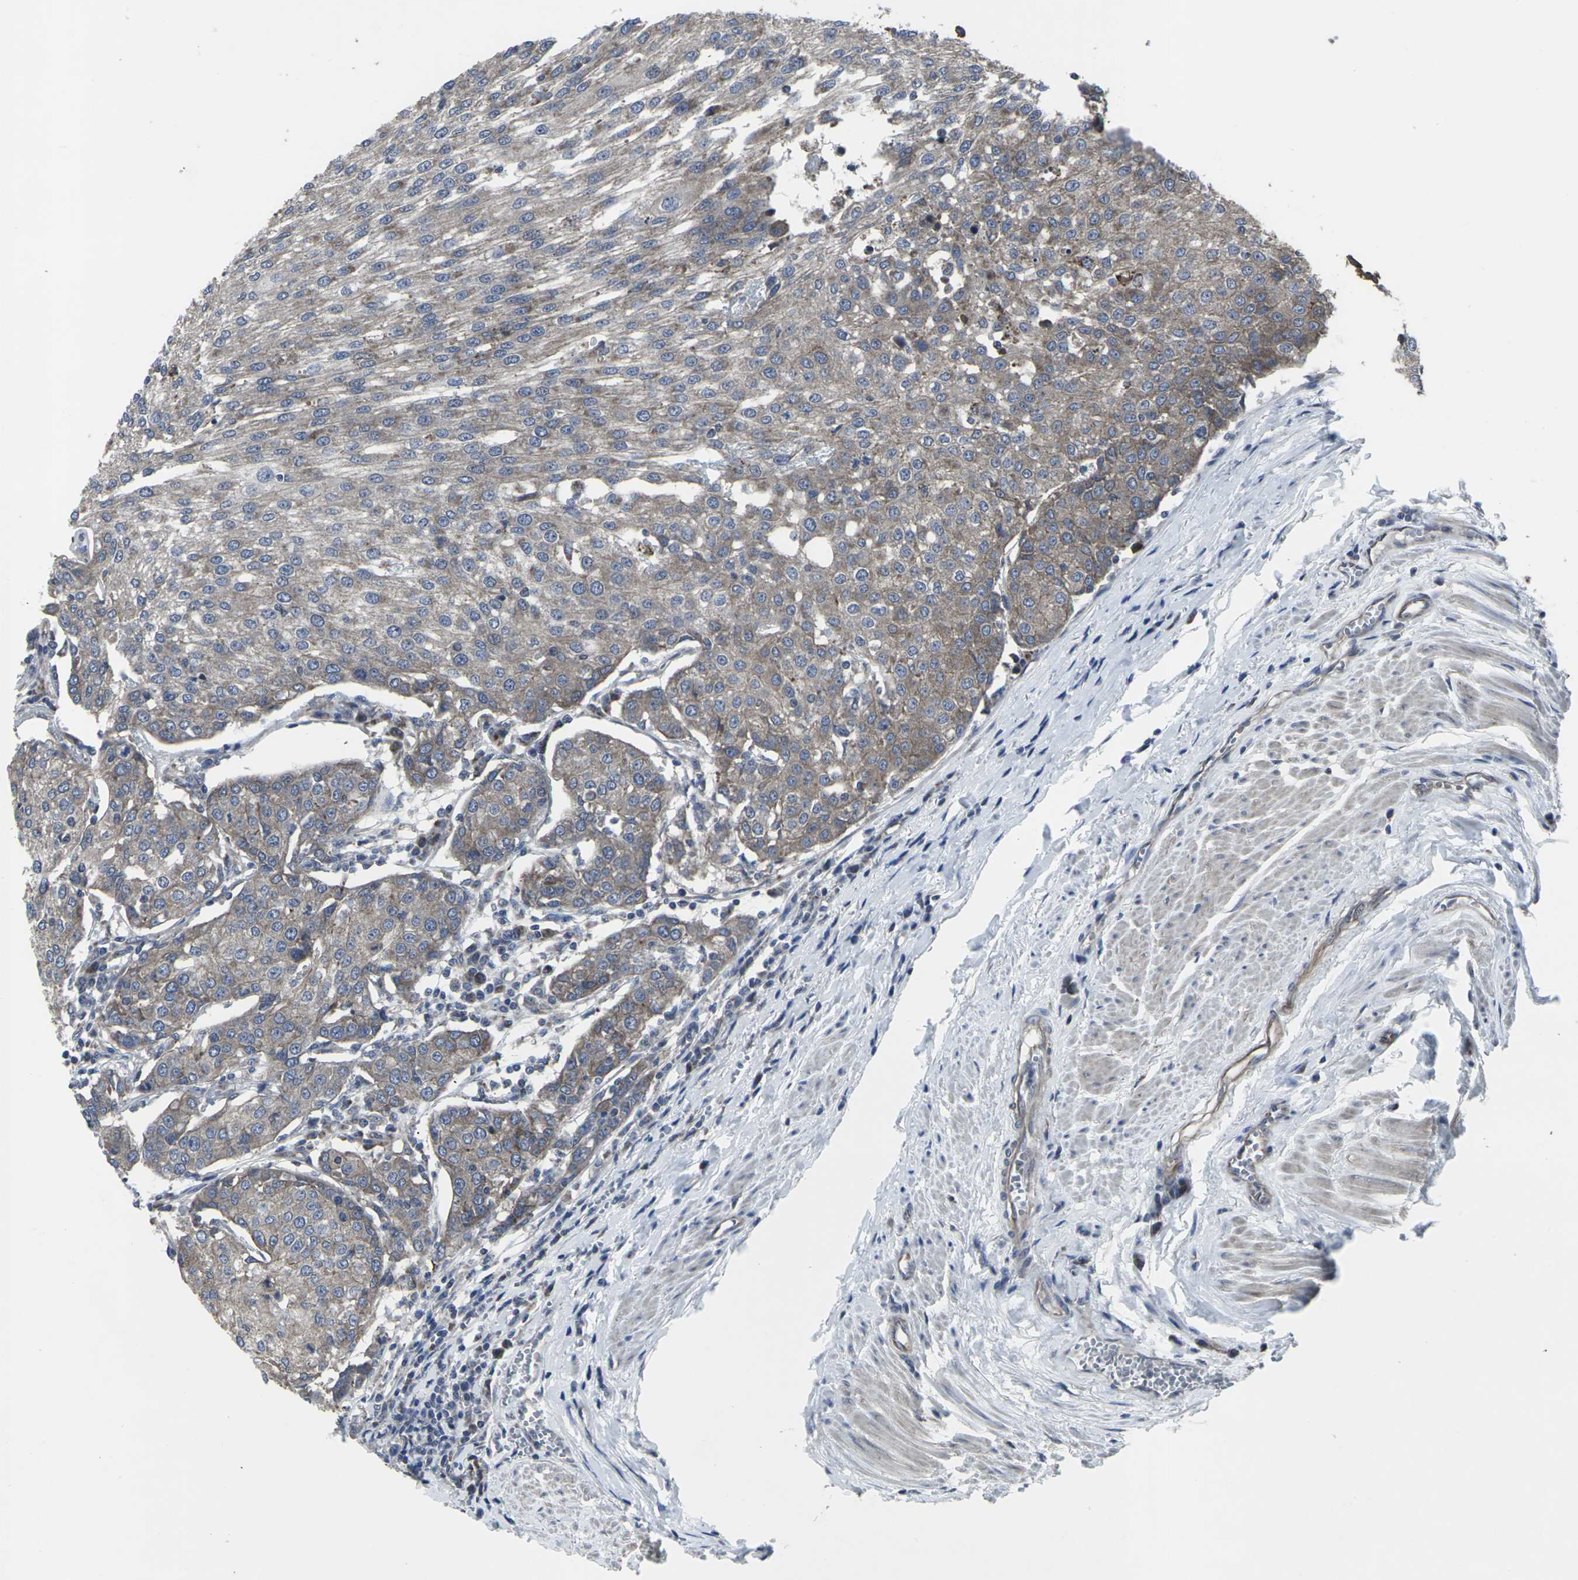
{"staining": {"intensity": "moderate", "quantity": ">75%", "location": "cytoplasmic/membranous"}, "tissue": "urothelial cancer", "cell_type": "Tumor cells", "image_type": "cancer", "snomed": [{"axis": "morphology", "description": "Urothelial carcinoma, High grade"}, {"axis": "topography", "description": "Urinary bladder"}], "caption": "Urothelial carcinoma (high-grade) stained with a protein marker exhibits moderate staining in tumor cells.", "gene": "MAPKAPK2", "patient": {"sex": "female", "age": 85}}